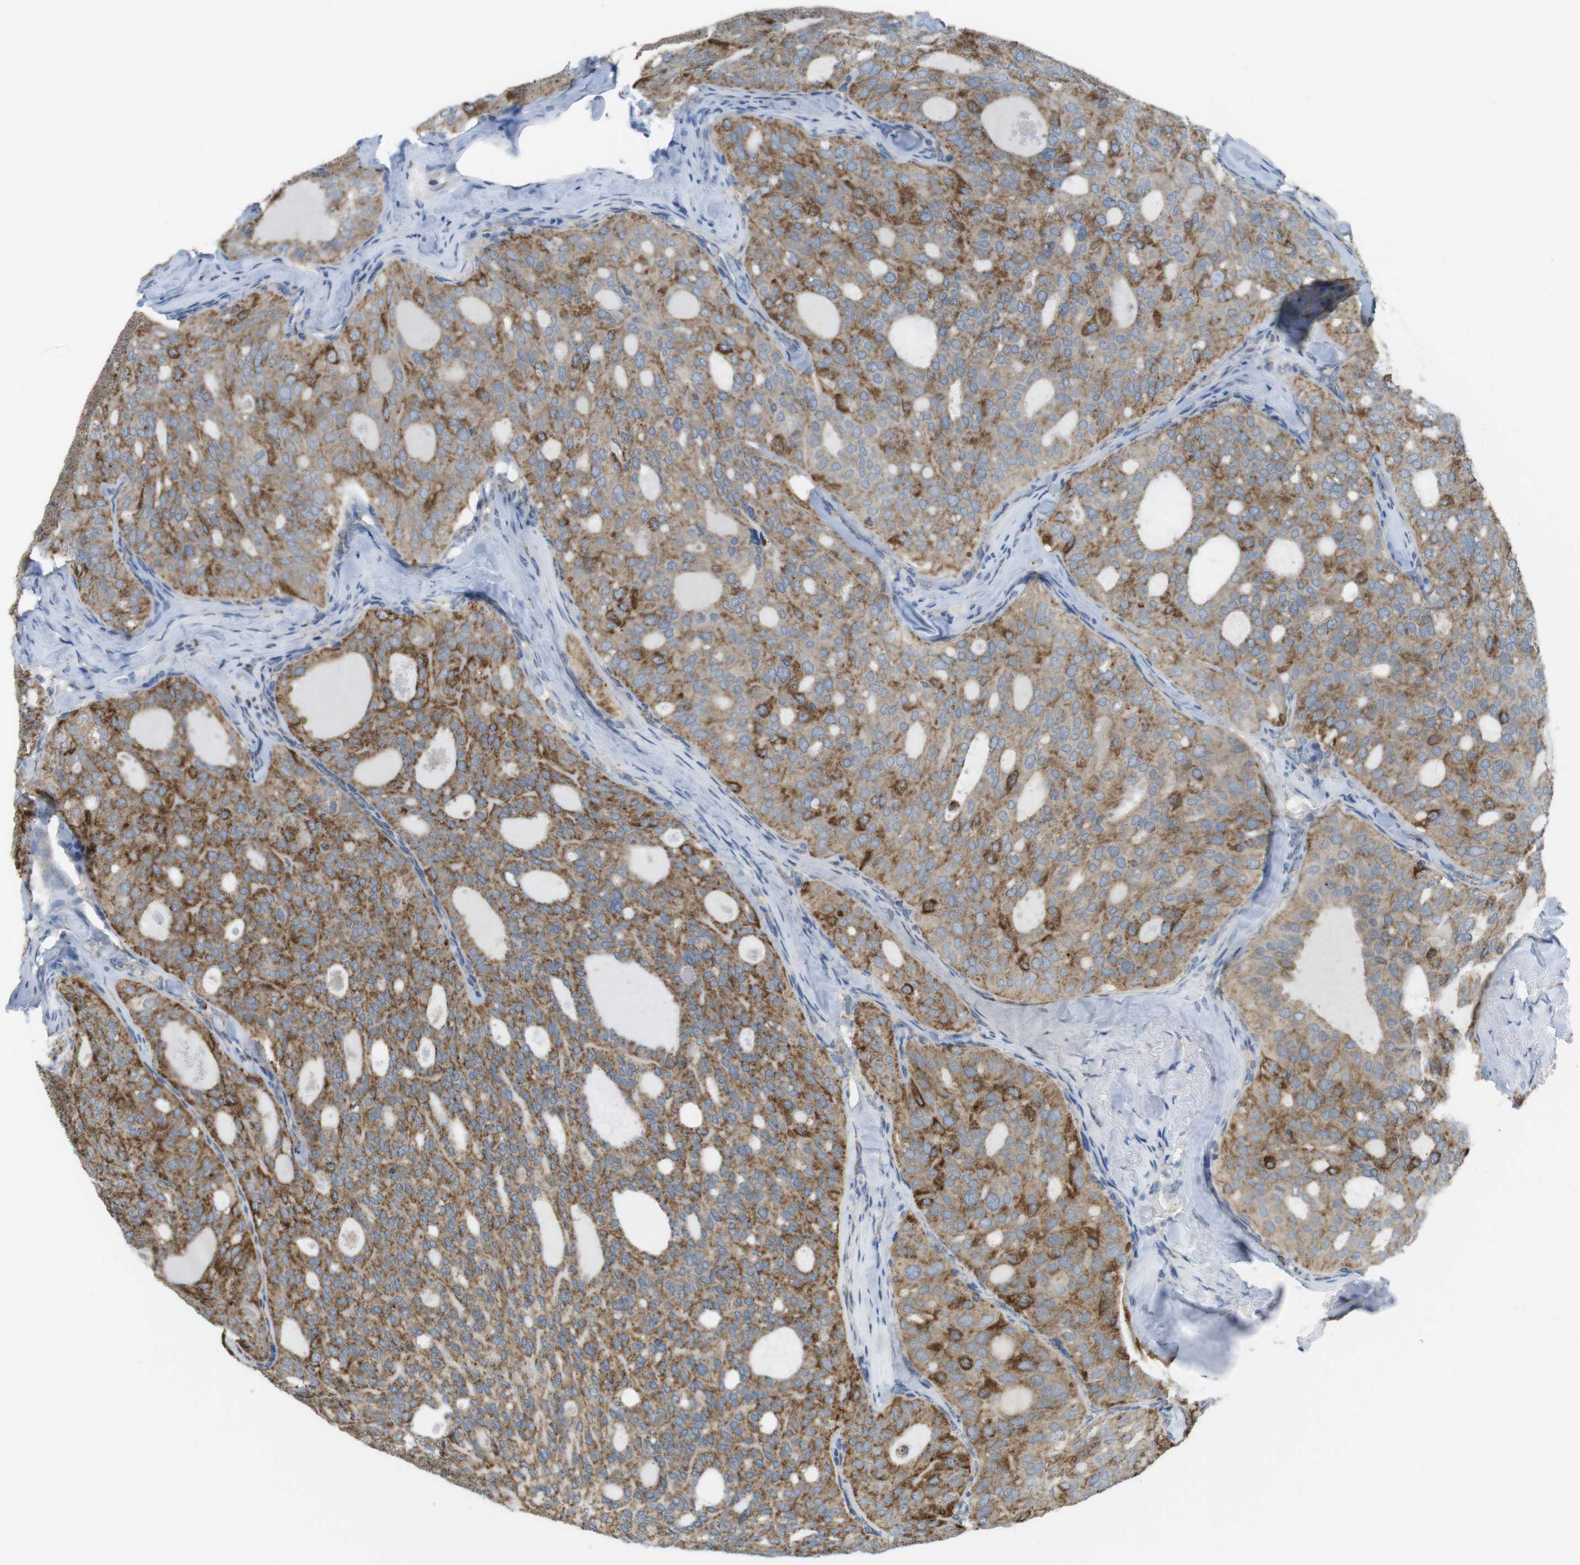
{"staining": {"intensity": "moderate", "quantity": ">75%", "location": "cytoplasmic/membranous"}, "tissue": "thyroid cancer", "cell_type": "Tumor cells", "image_type": "cancer", "snomed": [{"axis": "morphology", "description": "Follicular adenoma carcinoma, NOS"}, {"axis": "topography", "description": "Thyroid gland"}], "caption": "Immunohistochemistry (IHC) micrograph of human thyroid cancer stained for a protein (brown), which displays medium levels of moderate cytoplasmic/membranous positivity in about >75% of tumor cells.", "gene": "GRIK2", "patient": {"sex": "male", "age": 75}}